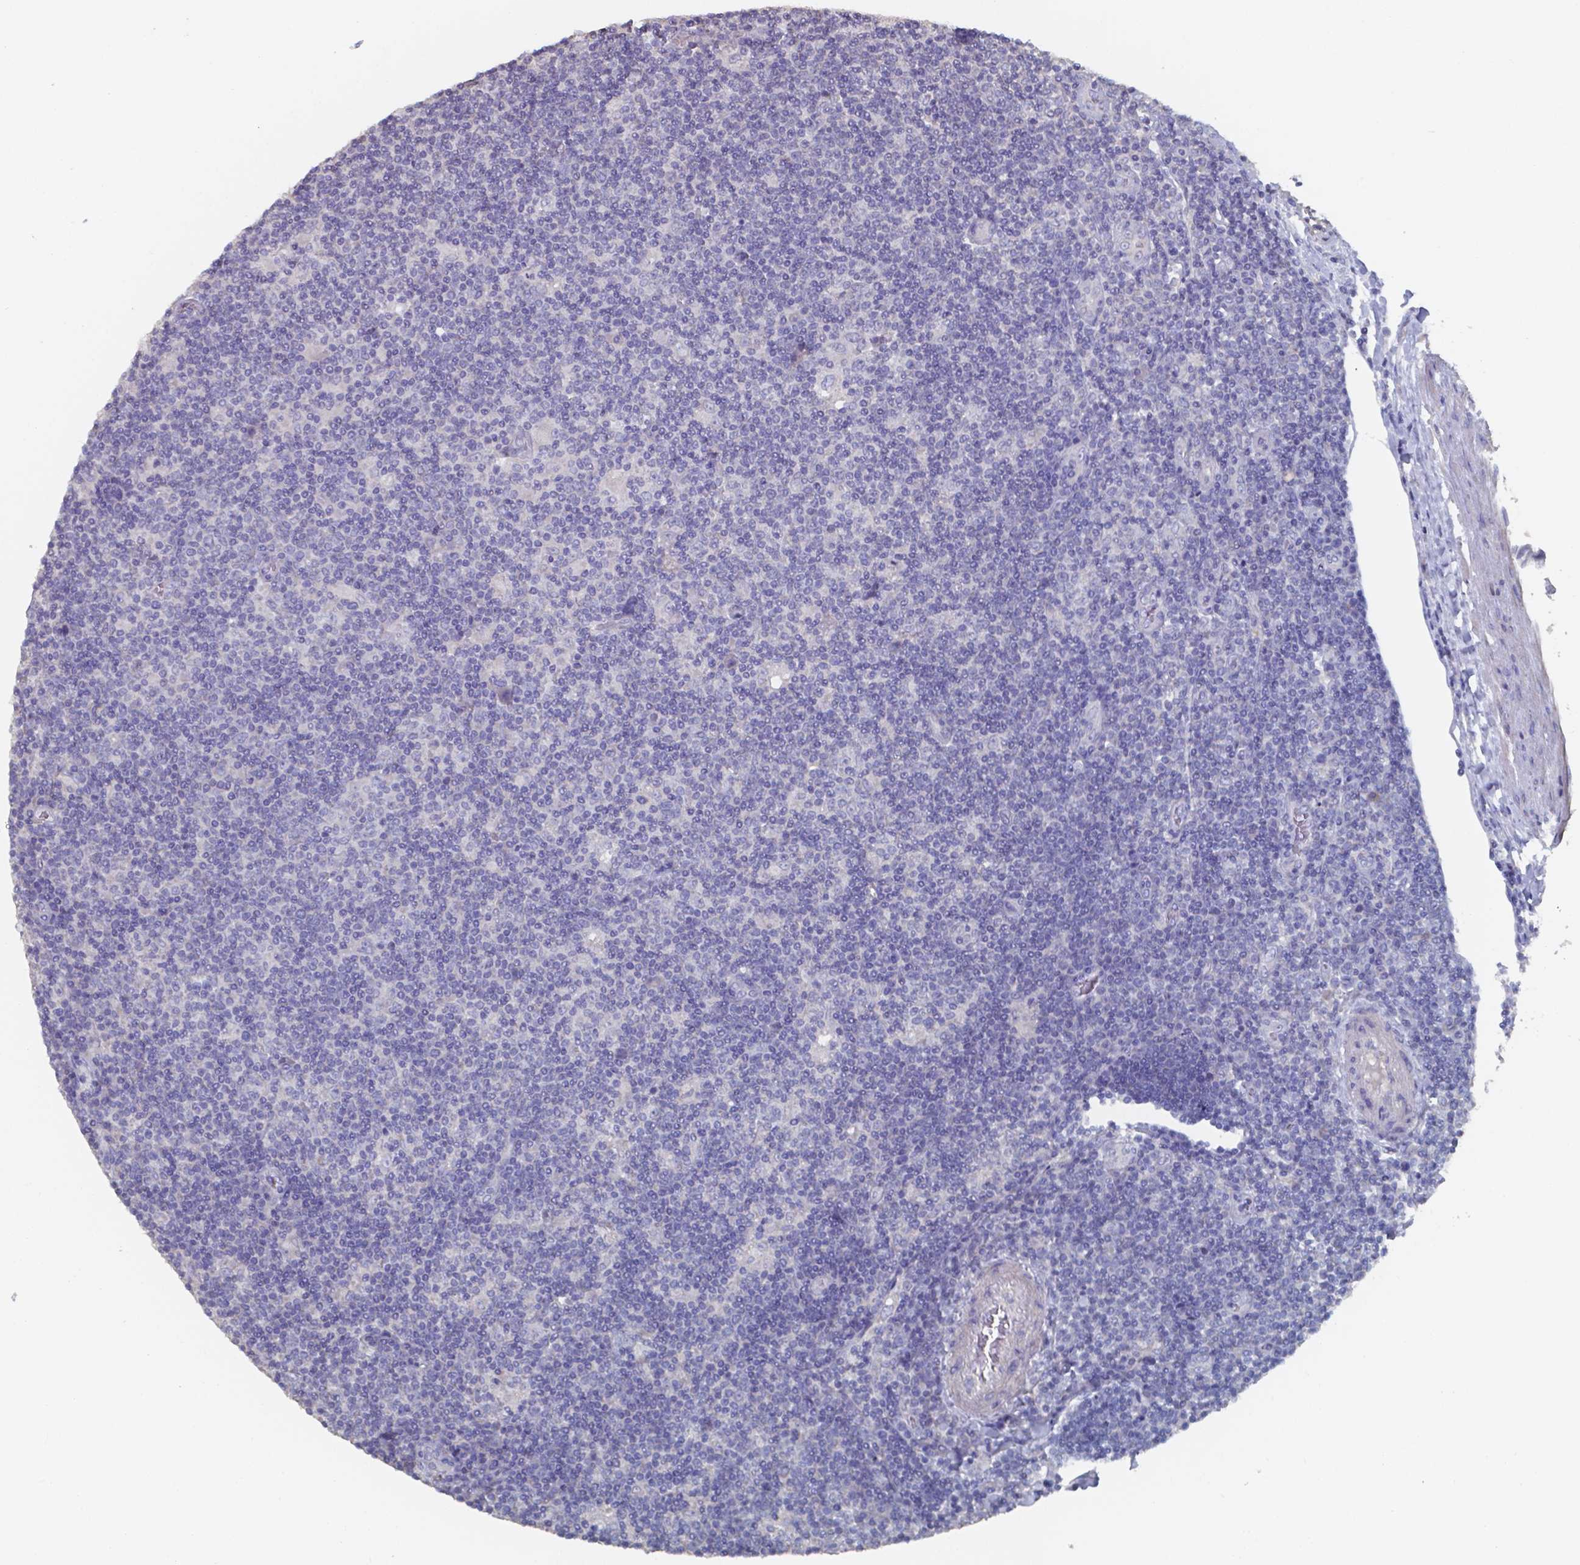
{"staining": {"intensity": "negative", "quantity": "none", "location": "none"}, "tissue": "lymphoma", "cell_type": "Tumor cells", "image_type": "cancer", "snomed": [{"axis": "morphology", "description": "Hodgkin's disease, NOS"}, {"axis": "topography", "description": "Lymph node"}], "caption": "Immunohistochemistry of human lymphoma reveals no expression in tumor cells.", "gene": "FOXJ1", "patient": {"sex": "male", "age": 40}}